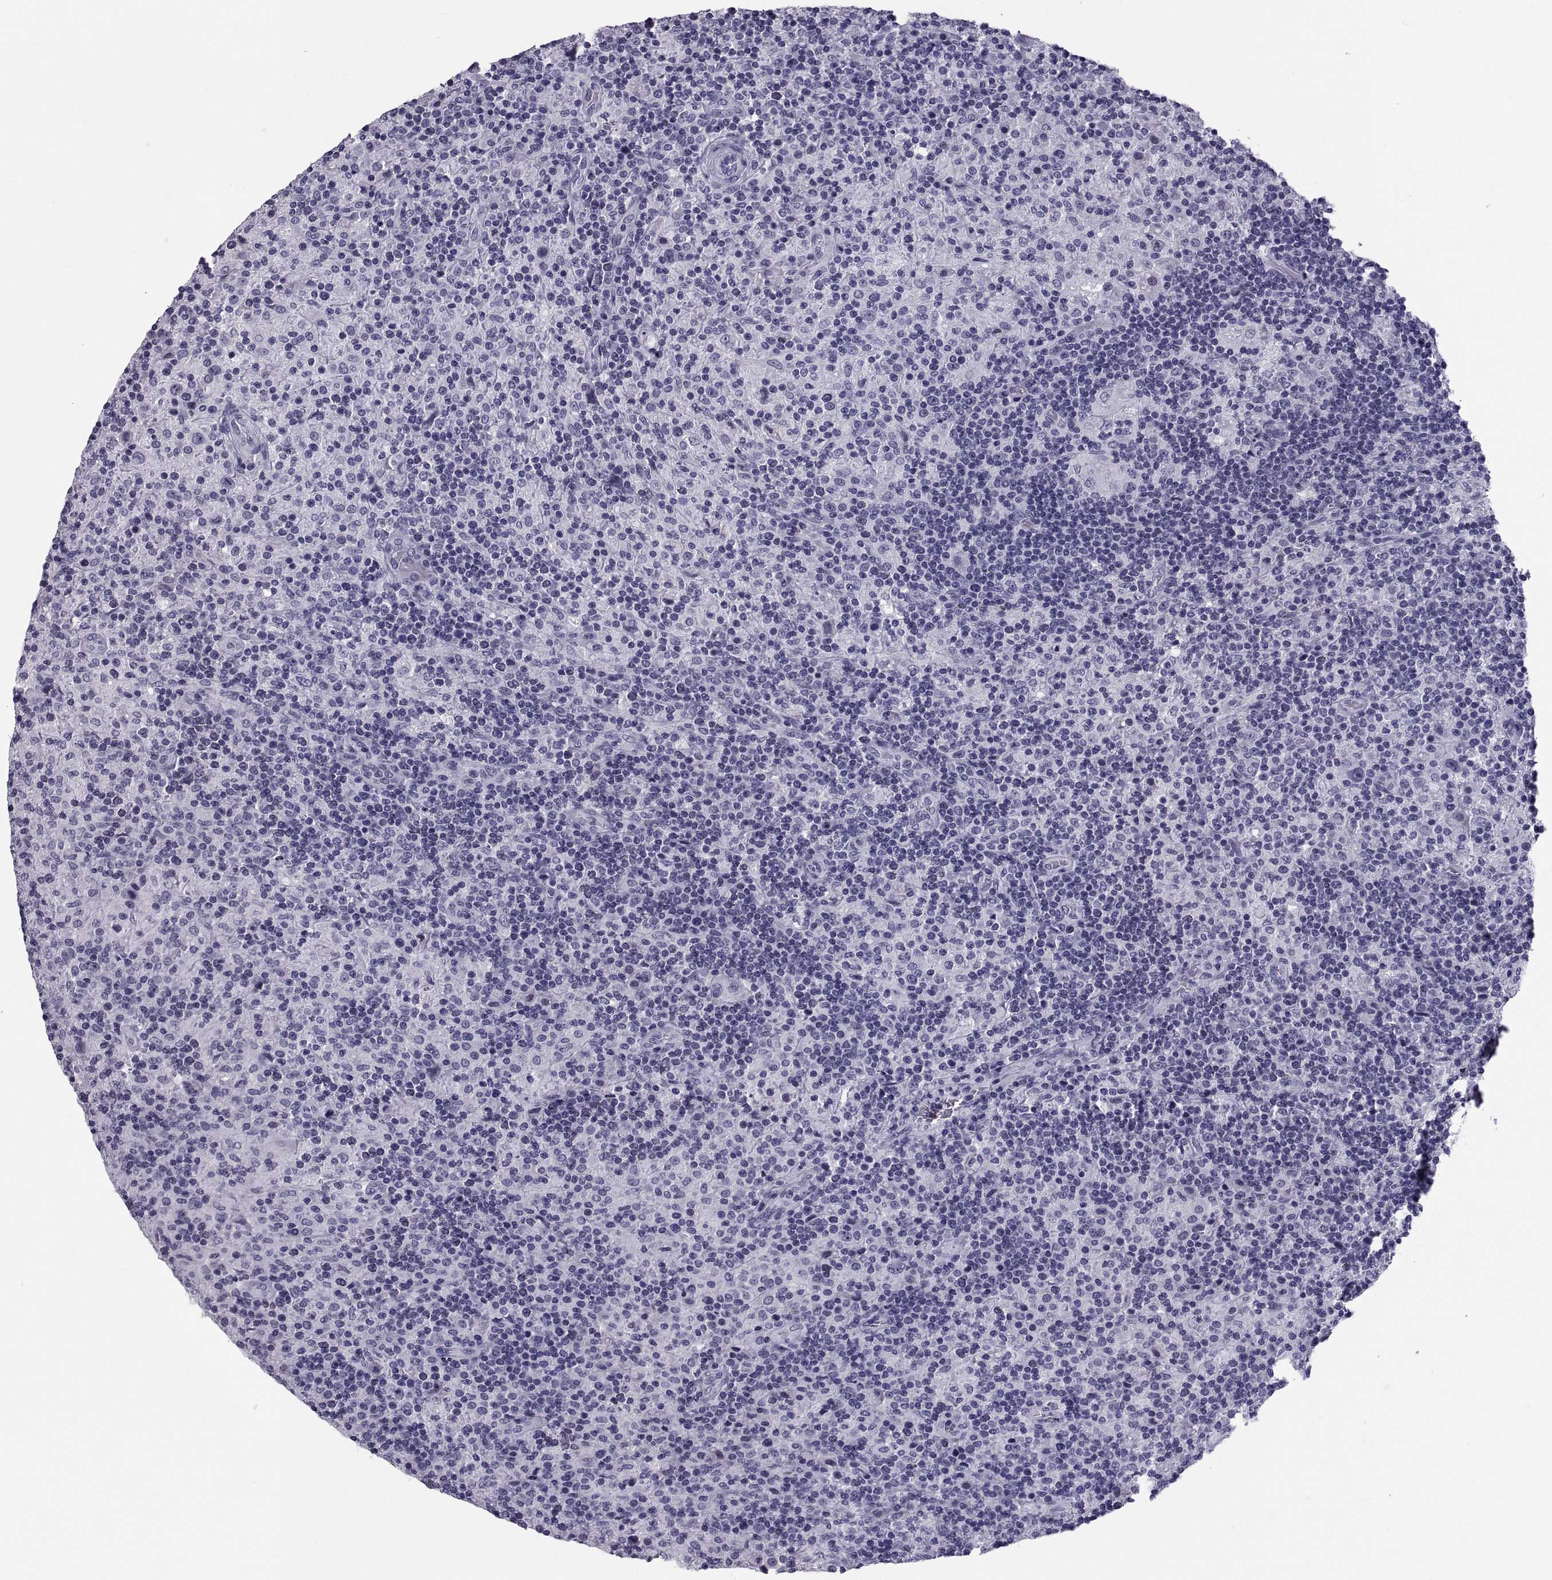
{"staining": {"intensity": "negative", "quantity": "none", "location": "none"}, "tissue": "lymphoma", "cell_type": "Tumor cells", "image_type": "cancer", "snomed": [{"axis": "morphology", "description": "Hodgkin's disease, NOS"}, {"axis": "topography", "description": "Lymph node"}], "caption": "Hodgkin's disease was stained to show a protein in brown. There is no significant staining in tumor cells.", "gene": "CRISP1", "patient": {"sex": "male", "age": 70}}